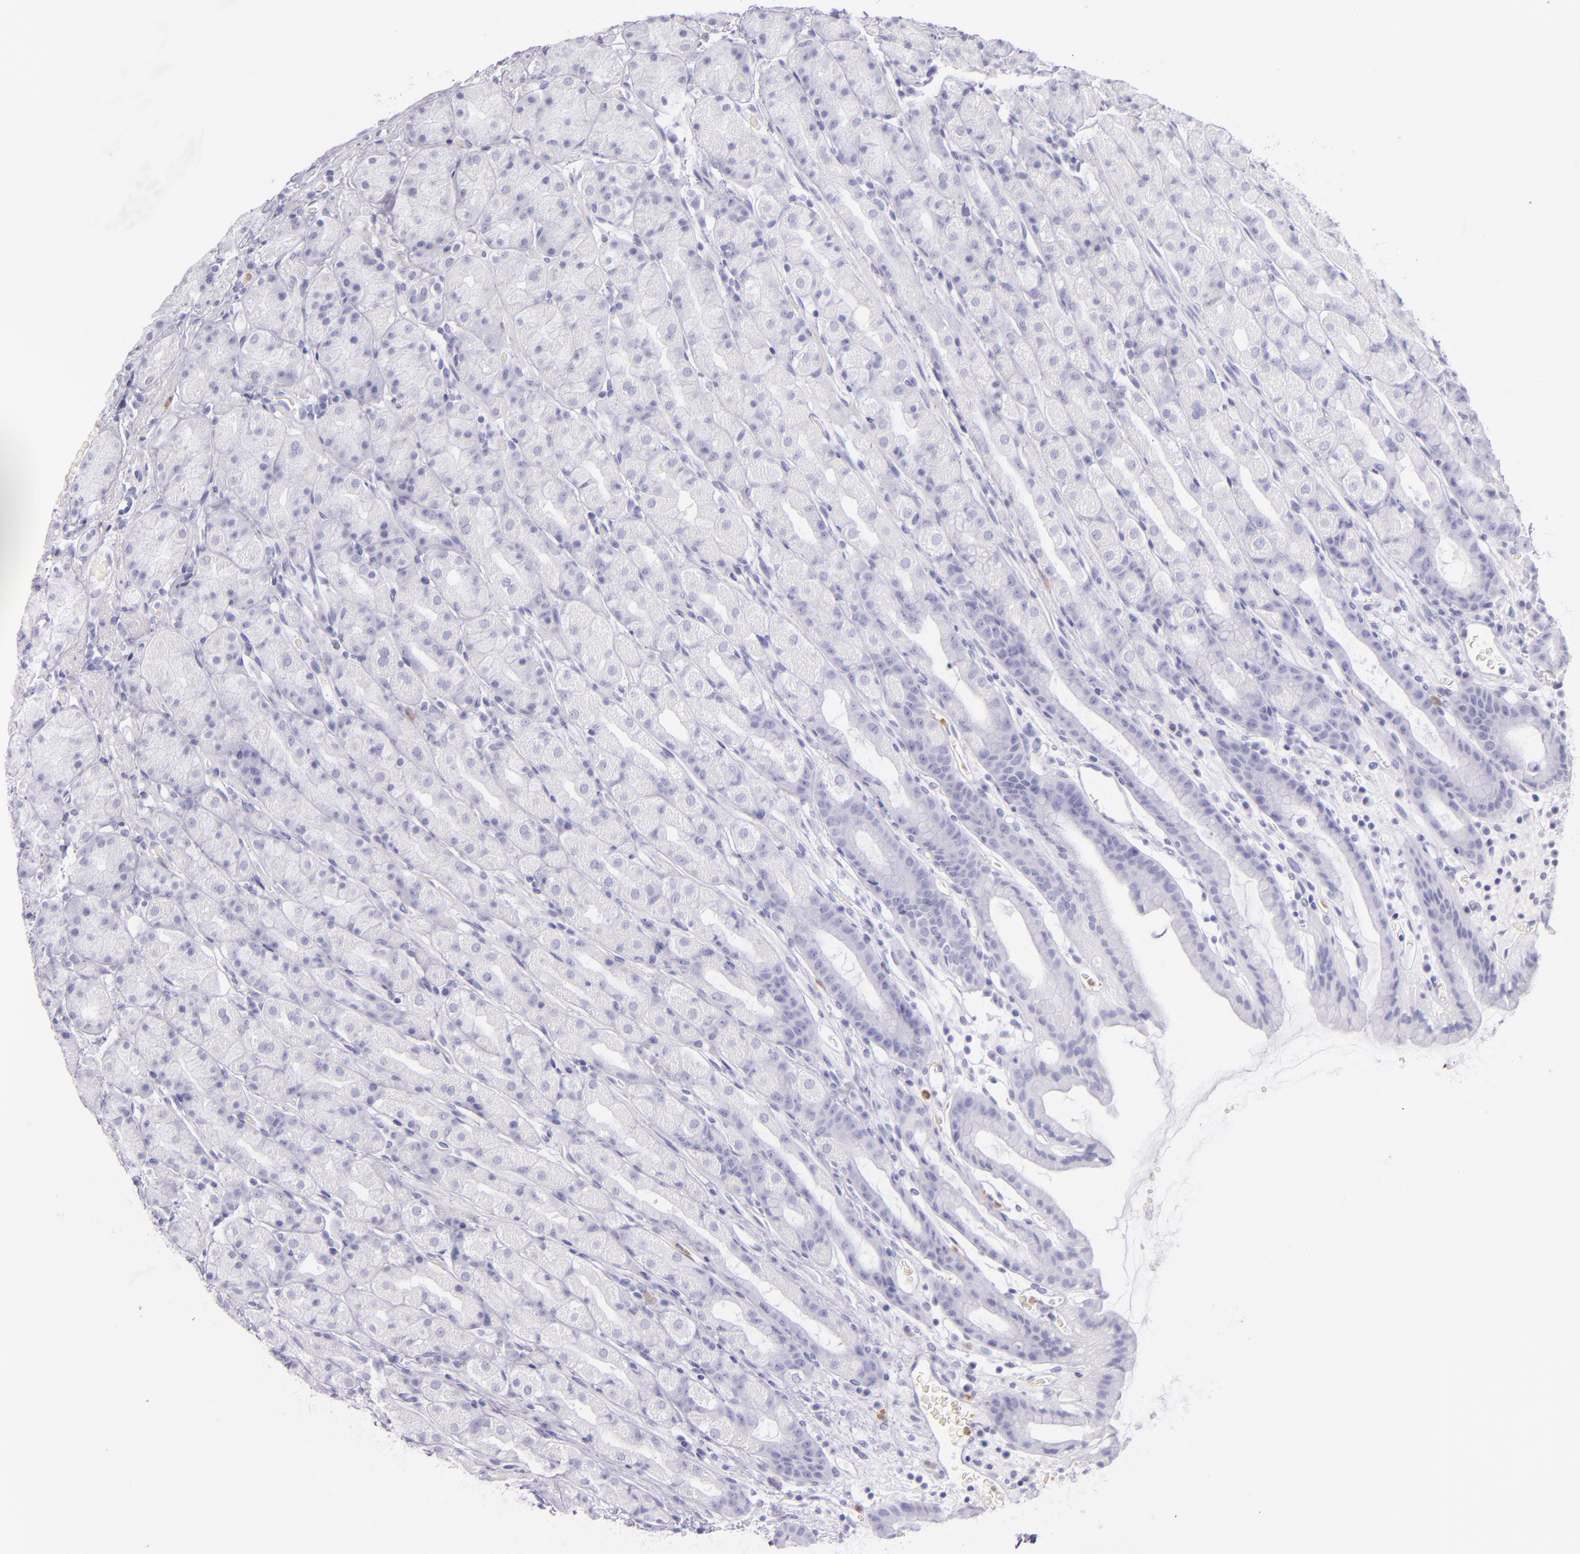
{"staining": {"intensity": "negative", "quantity": "none", "location": "none"}, "tissue": "stomach", "cell_type": "Glandular cells", "image_type": "normal", "snomed": [{"axis": "morphology", "description": "Normal tissue, NOS"}, {"axis": "topography", "description": "Stomach, upper"}], "caption": "The histopathology image exhibits no significant staining in glandular cells of stomach. The staining is performed using DAB brown chromogen with nuclei counter-stained in using hematoxylin.", "gene": "CEACAM1", "patient": {"sex": "male", "age": 68}}